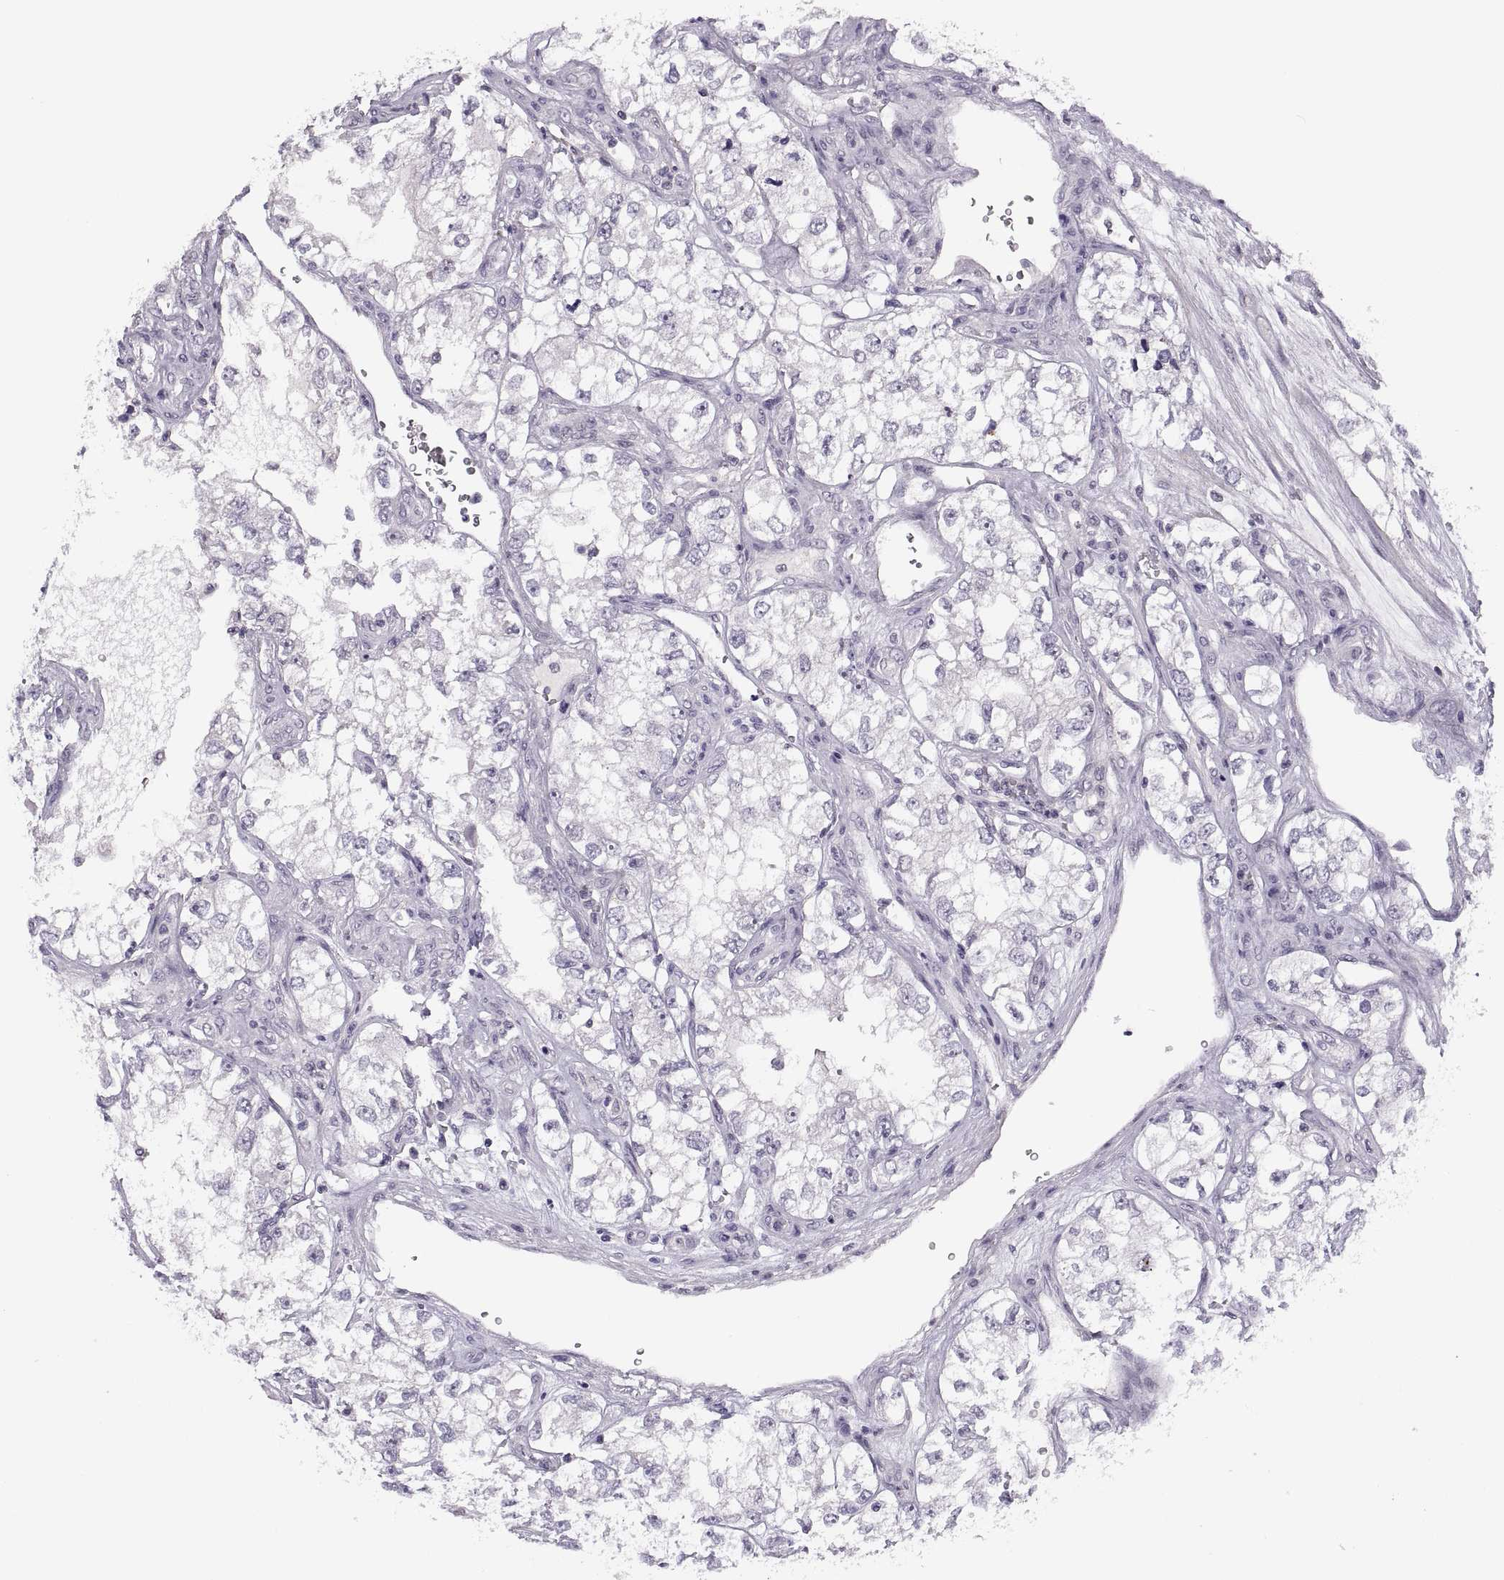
{"staining": {"intensity": "negative", "quantity": "none", "location": "none"}, "tissue": "renal cancer", "cell_type": "Tumor cells", "image_type": "cancer", "snomed": [{"axis": "morphology", "description": "Adenocarcinoma, NOS"}, {"axis": "topography", "description": "Kidney"}], "caption": "Immunohistochemistry histopathology image of human adenocarcinoma (renal) stained for a protein (brown), which displays no staining in tumor cells. The staining is performed using DAB brown chromogen with nuclei counter-stained in using hematoxylin.", "gene": "CHCT1", "patient": {"sex": "female", "age": 59}}